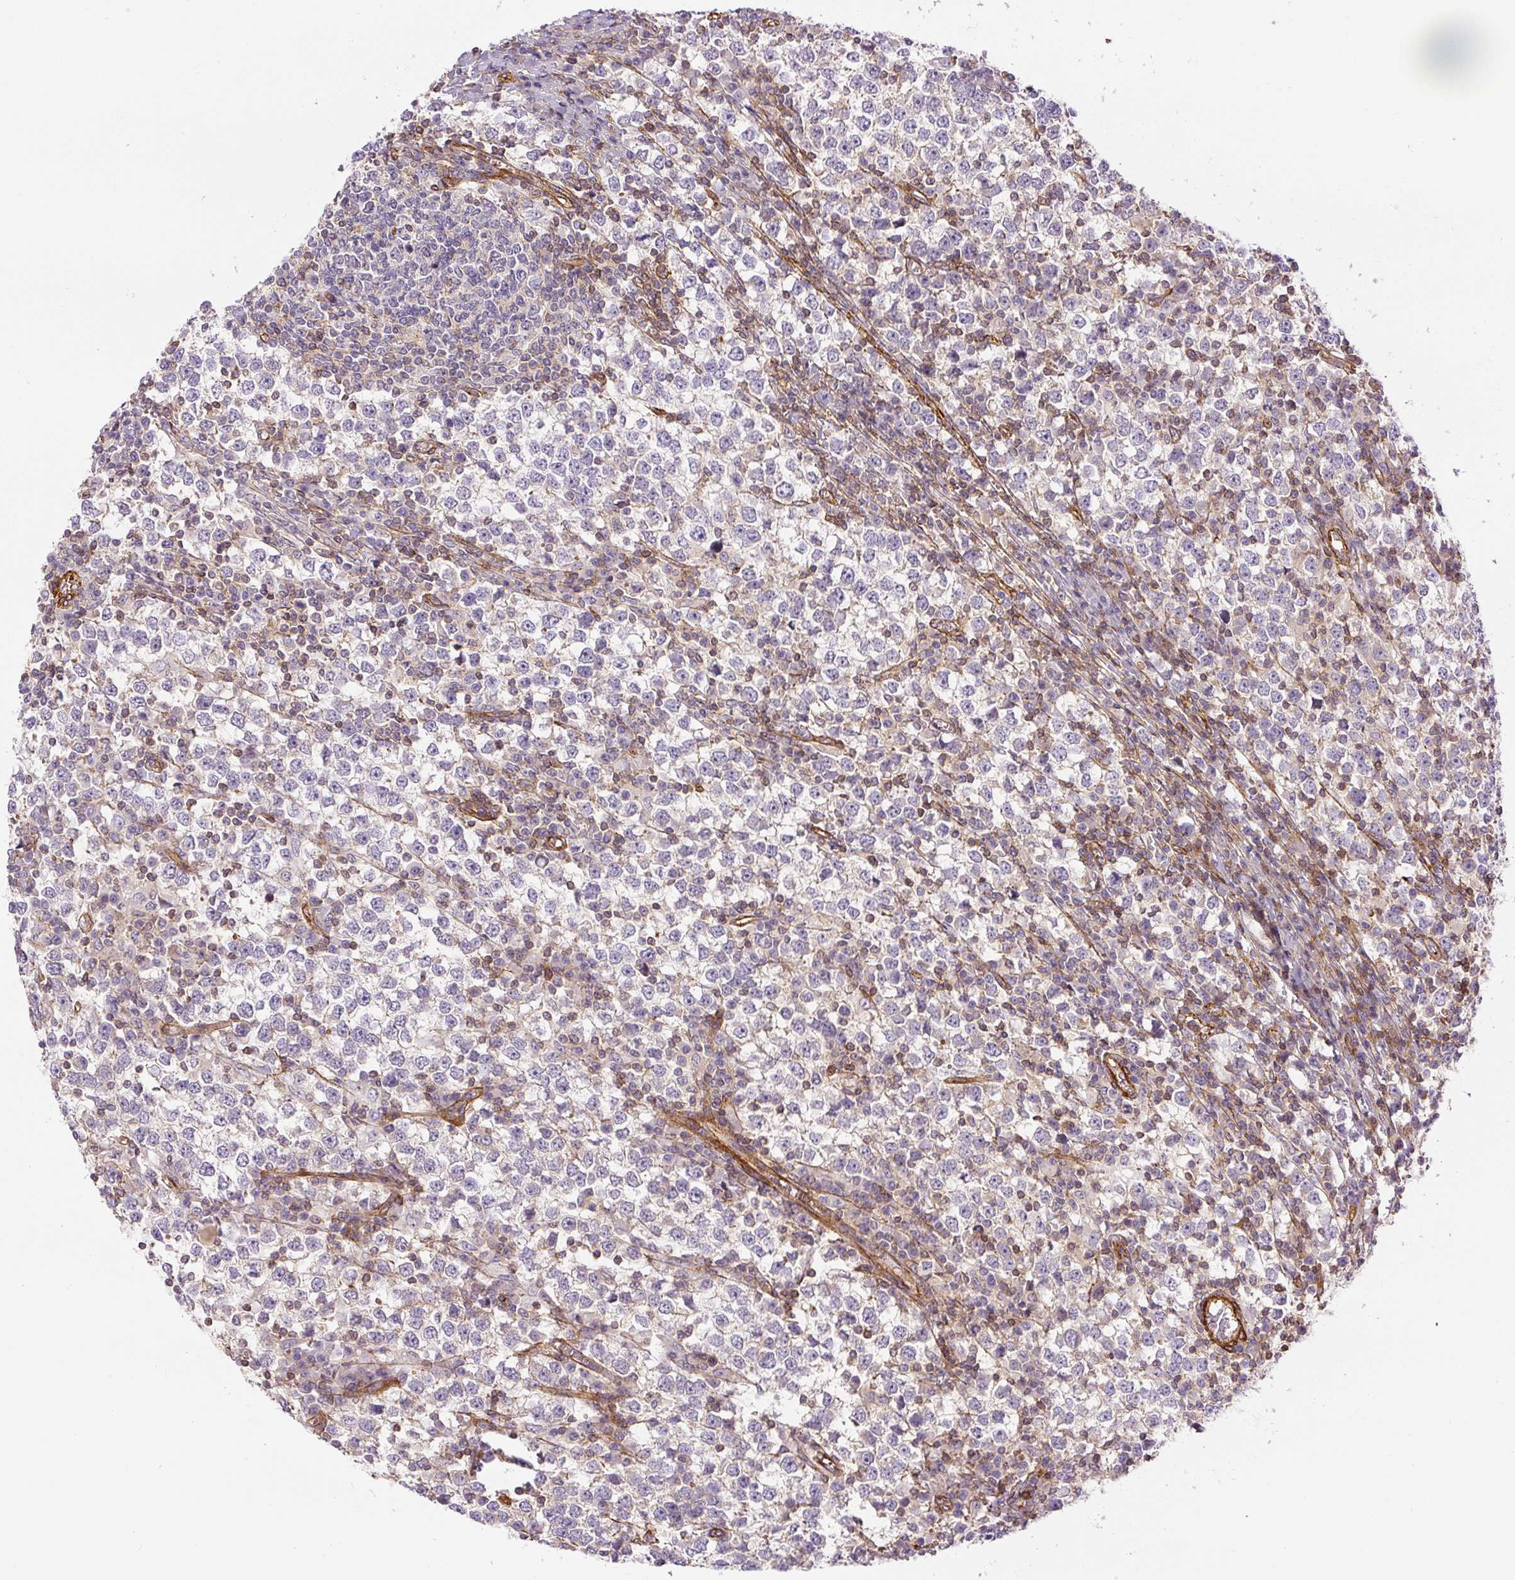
{"staining": {"intensity": "negative", "quantity": "none", "location": "none"}, "tissue": "testis cancer", "cell_type": "Tumor cells", "image_type": "cancer", "snomed": [{"axis": "morphology", "description": "Seminoma, NOS"}, {"axis": "topography", "description": "Testis"}], "caption": "DAB (3,3'-diaminobenzidine) immunohistochemical staining of testis cancer demonstrates no significant positivity in tumor cells.", "gene": "MYL12A", "patient": {"sex": "male", "age": 65}}